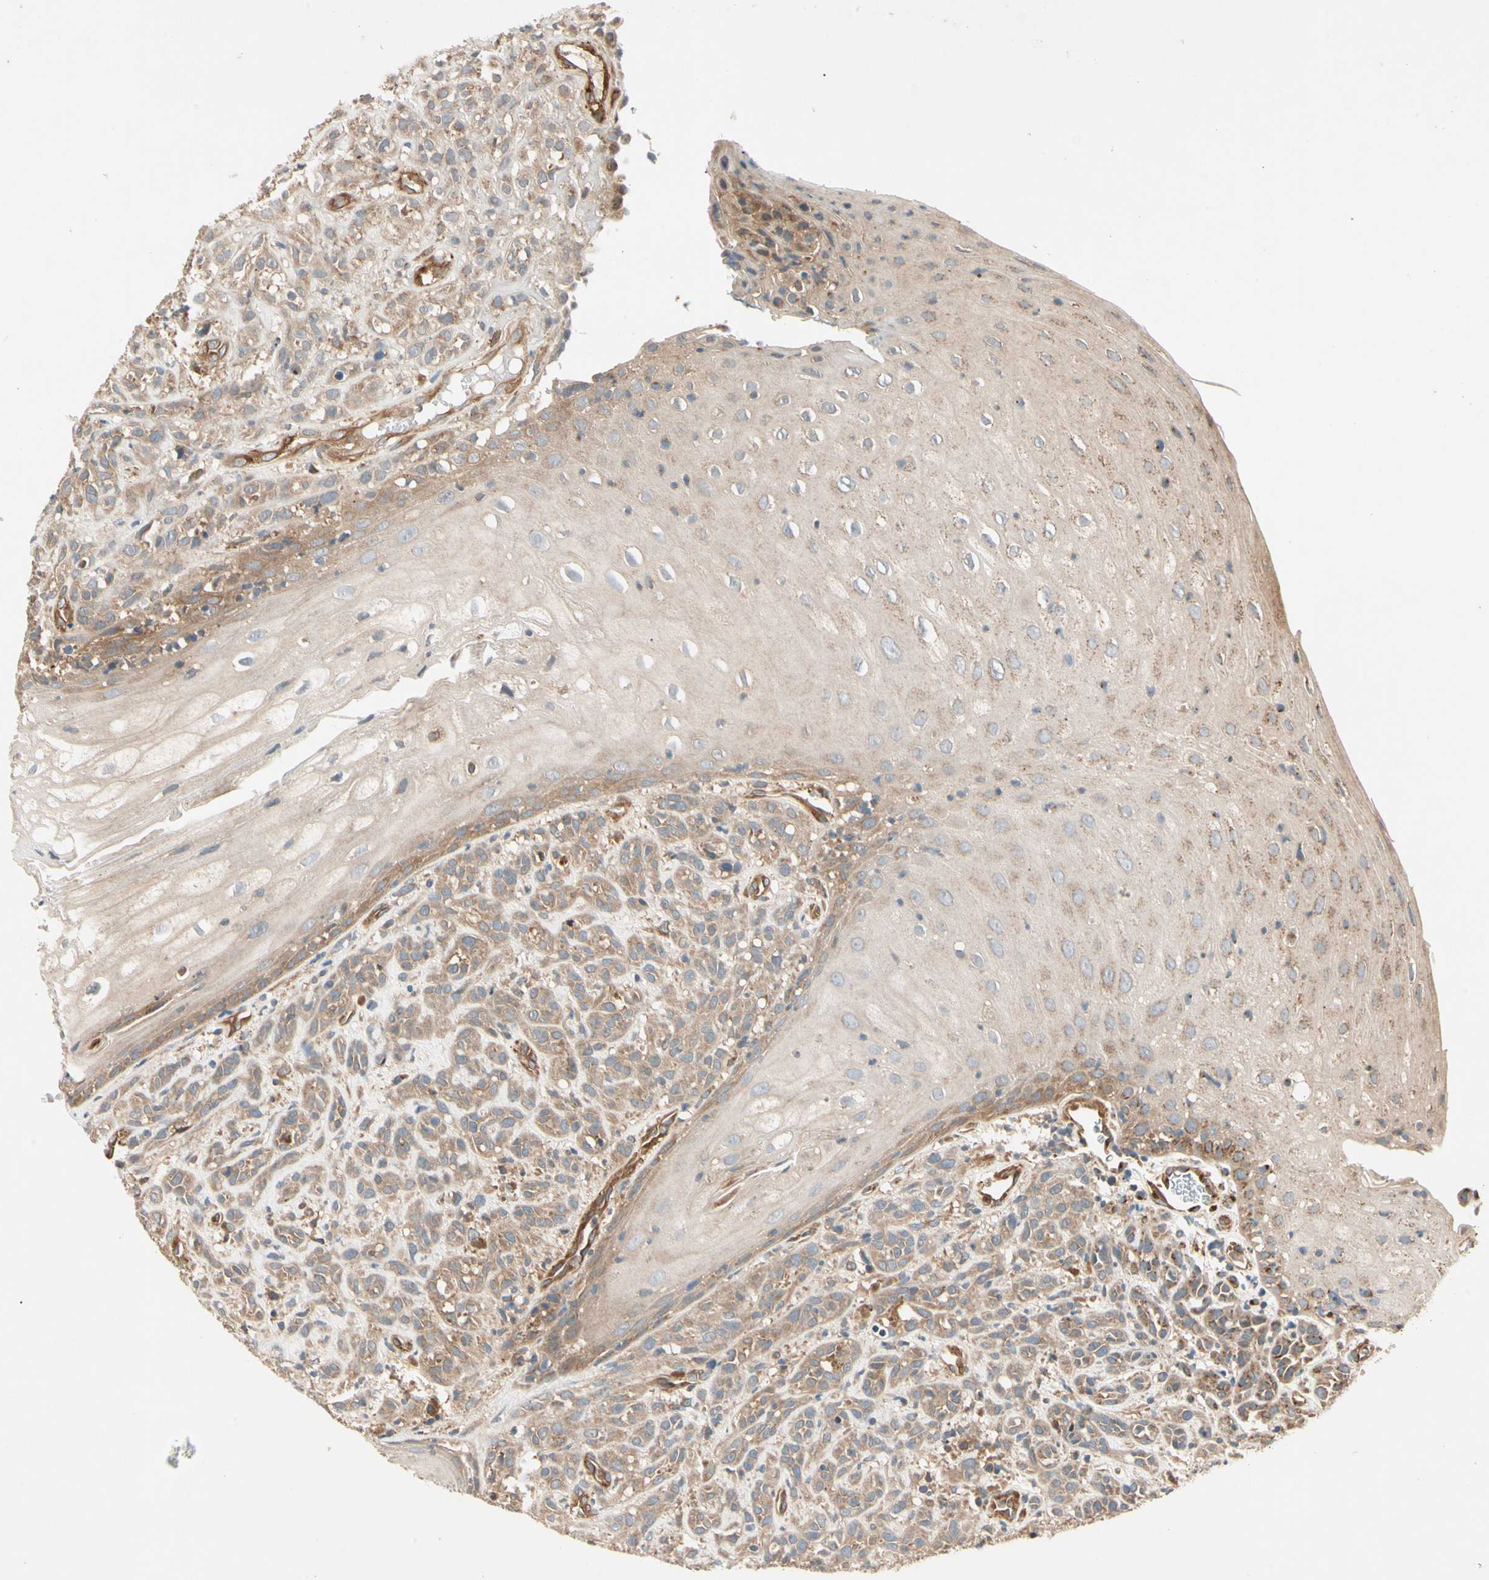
{"staining": {"intensity": "moderate", "quantity": ">75%", "location": "cytoplasmic/membranous"}, "tissue": "head and neck cancer", "cell_type": "Tumor cells", "image_type": "cancer", "snomed": [{"axis": "morphology", "description": "Normal tissue, NOS"}, {"axis": "morphology", "description": "Squamous cell carcinoma, NOS"}, {"axis": "topography", "description": "Cartilage tissue"}, {"axis": "topography", "description": "Head-Neck"}], "caption": "Human head and neck cancer stained with a protein marker displays moderate staining in tumor cells.", "gene": "ROCK2", "patient": {"sex": "male", "age": 62}}